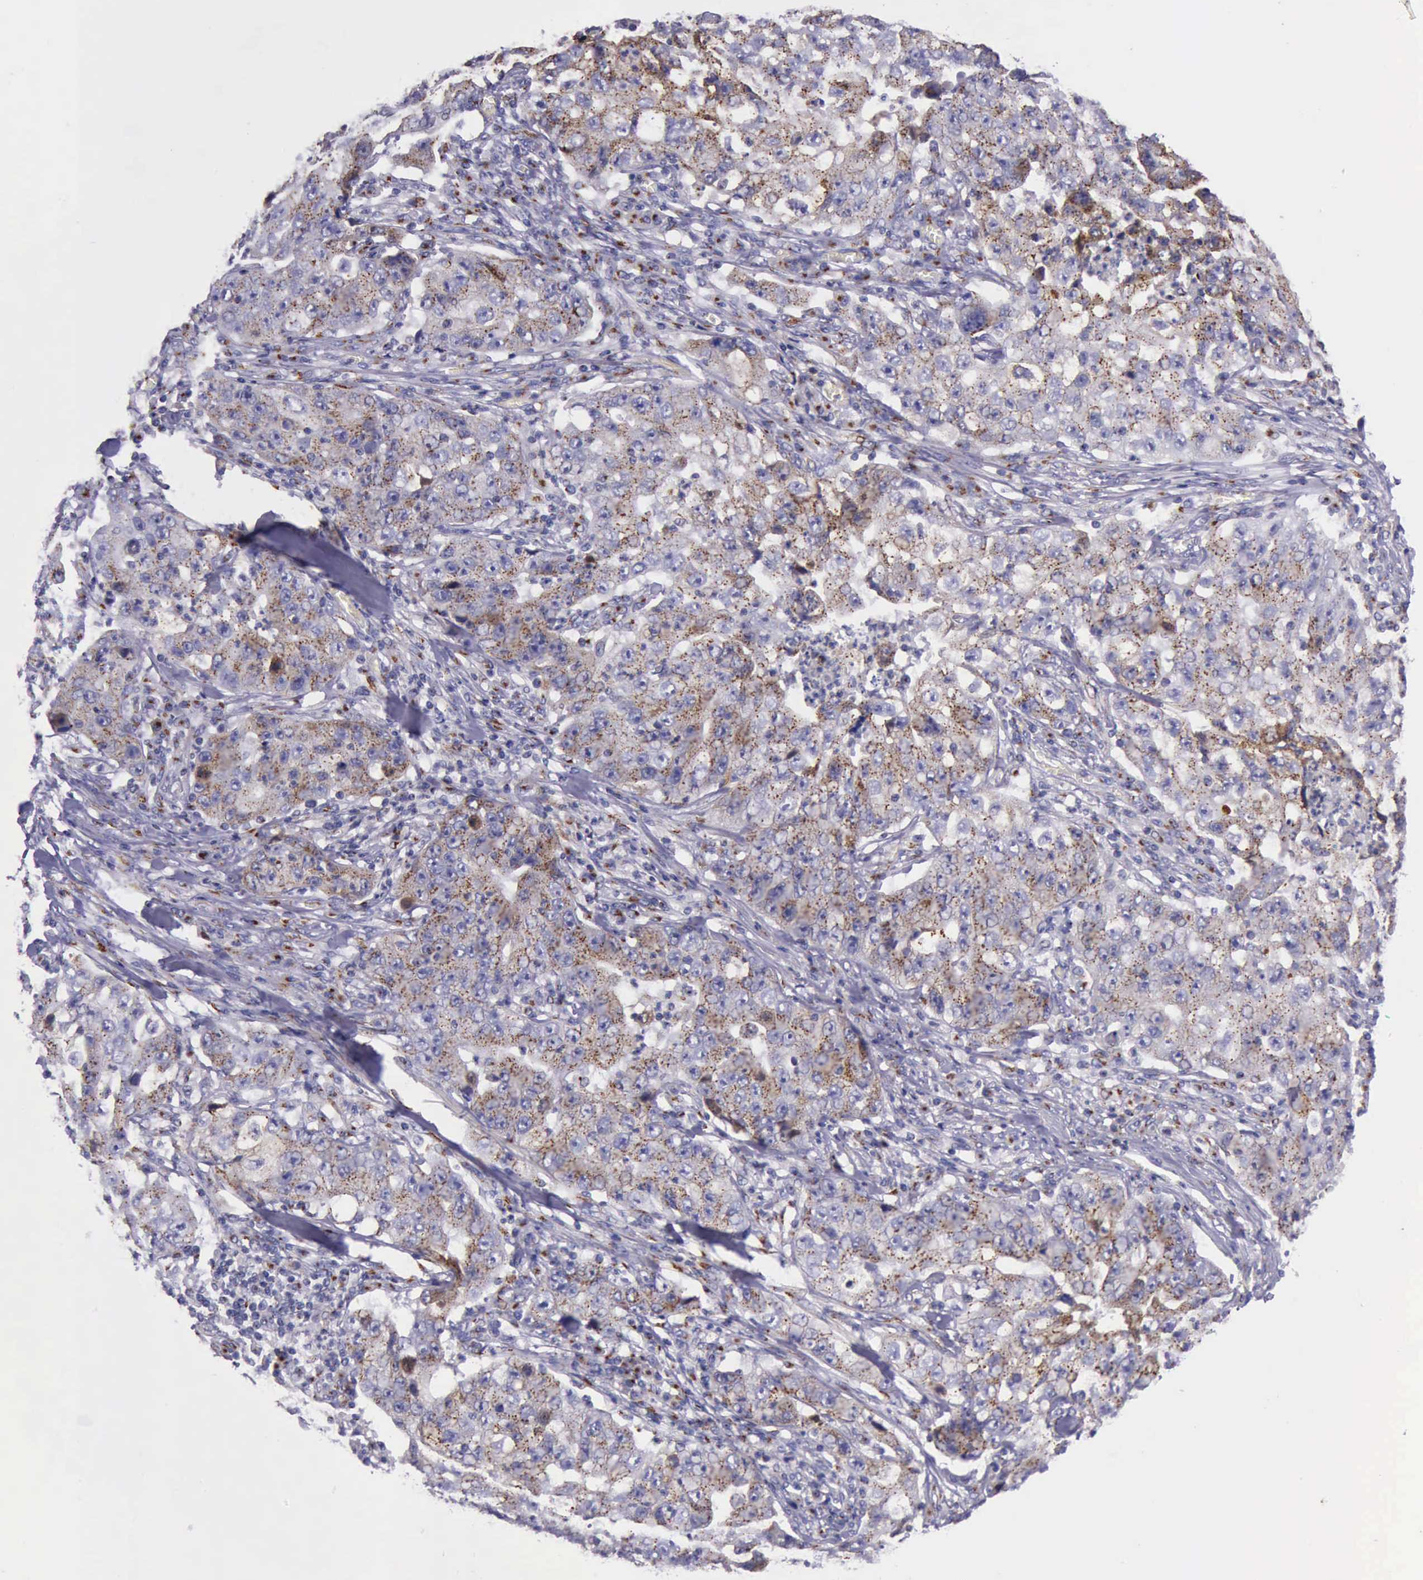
{"staining": {"intensity": "strong", "quantity": ">75%", "location": "cytoplasmic/membranous"}, "tissue": "lung cancer", "cell_type": "Tumor cells", "image_type": "cancer", "snomed": [{"axis": "morphology", "description": "Squamous cell carcinoma, NOS"}, {"axis": "topography", "description": "Lung"}], "caption": "A high-resolution image shows immunohistochemistry staining of lung cancer (squamous cell carcinoma), which demonstrates strong cytoplasmic/membranous expression in about >75% of tumor cells.", "gene": "GOLGA5", "patient": {"sex": "male", "age": 64}}